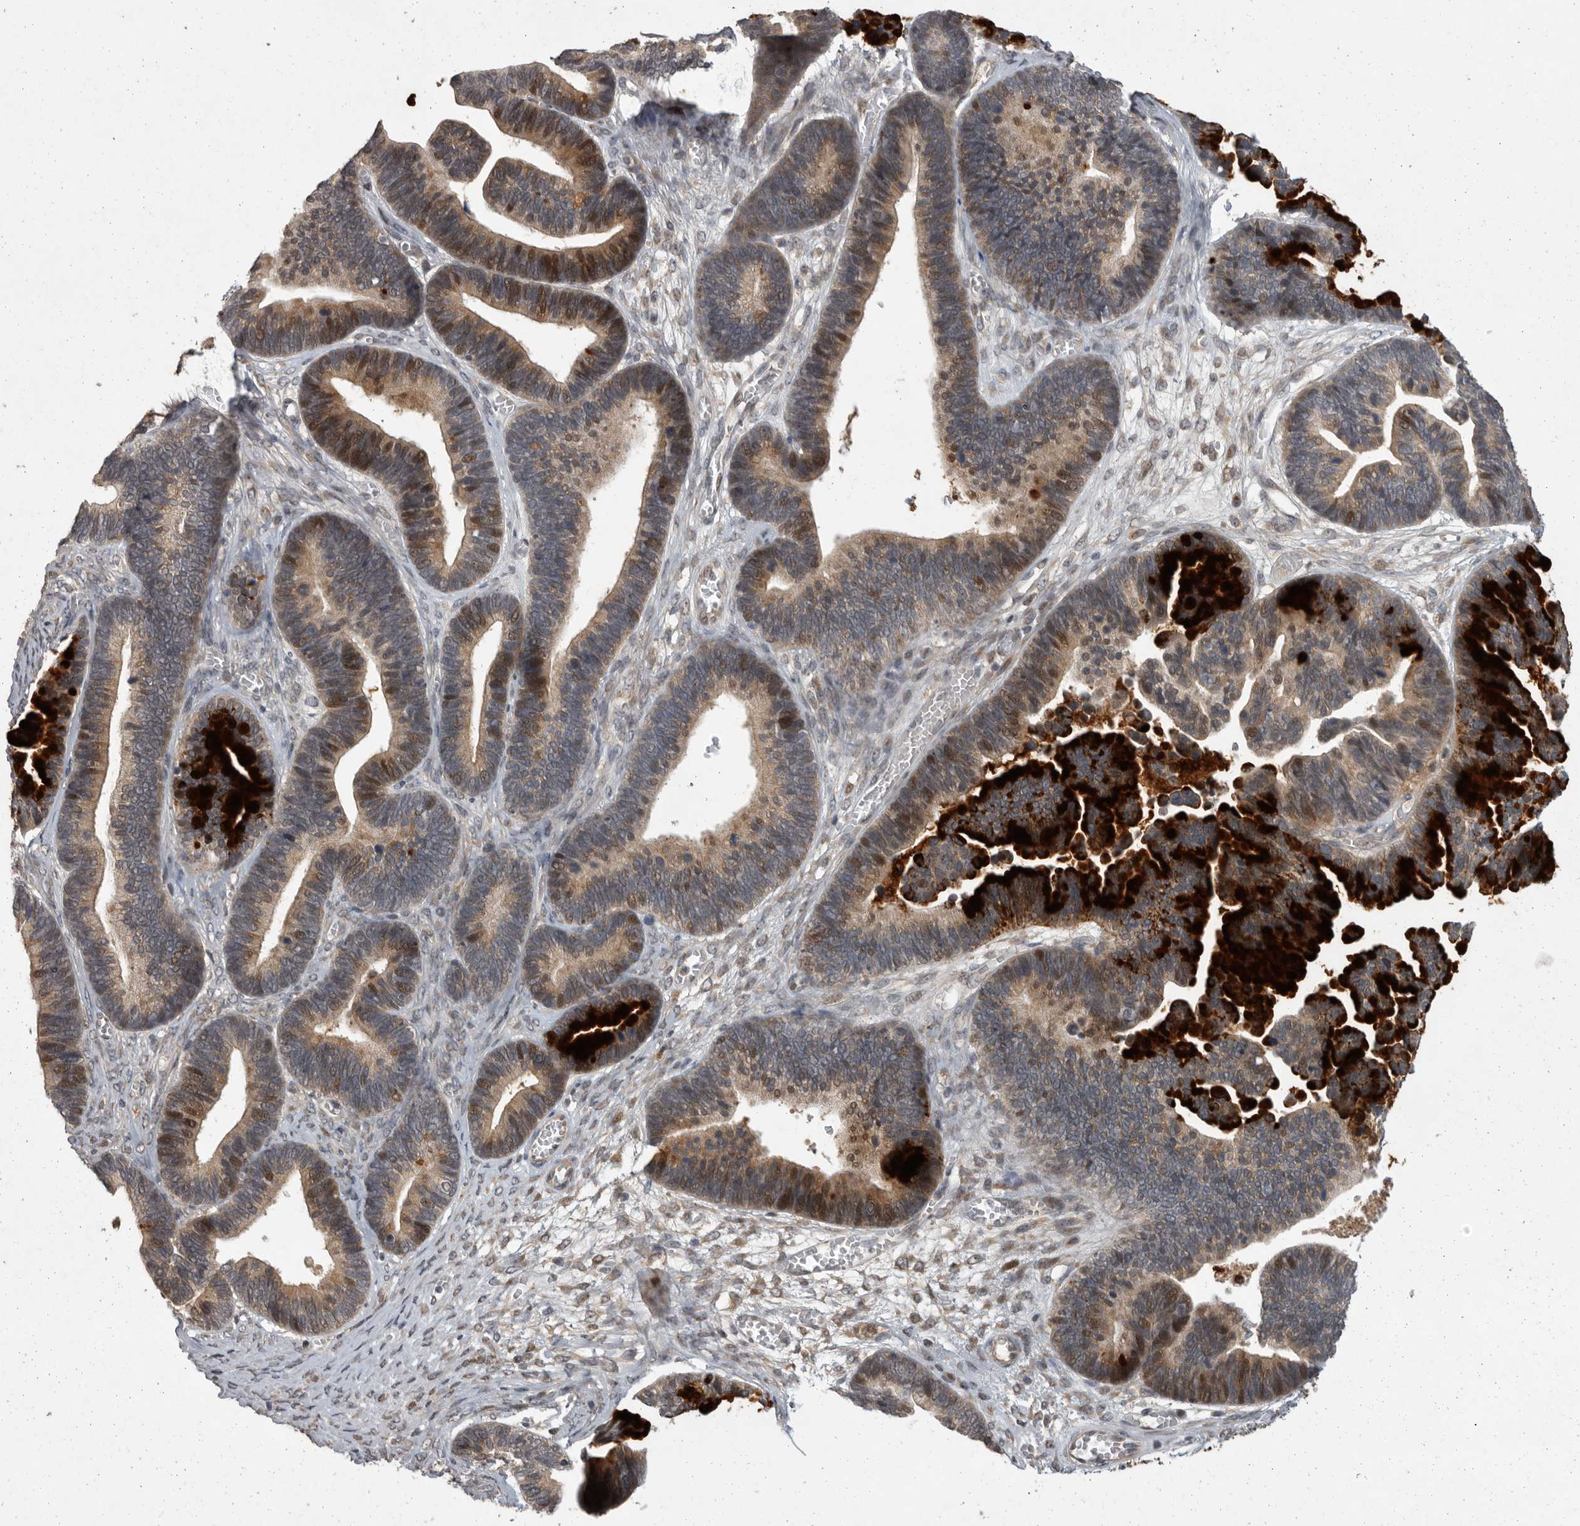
{"staining": {"intensity": "strong", "quantity": "25%-75%", "location": "cytoplasmic/membranous,nuclear"}, "tissue": "ovarian cancer", "cell_type": "Tumor cells", "image_type": "cancer", "snomed": [{"axis": "morphology", "description": "Cystadenocarcinoma, serous, NOS"}, {"axis": "topography", "description": "Ovary"}], "caption": "Immunohistochemical staining of ovarian cancer (serous cystadenocarcinoma) exhibits strong cytoplasmic/membranous and nuclear protein positivity in about 25%-75% of tumor cells.", "gene": "MAN2A1", "patient": {"sex": "female", "age": 56}}